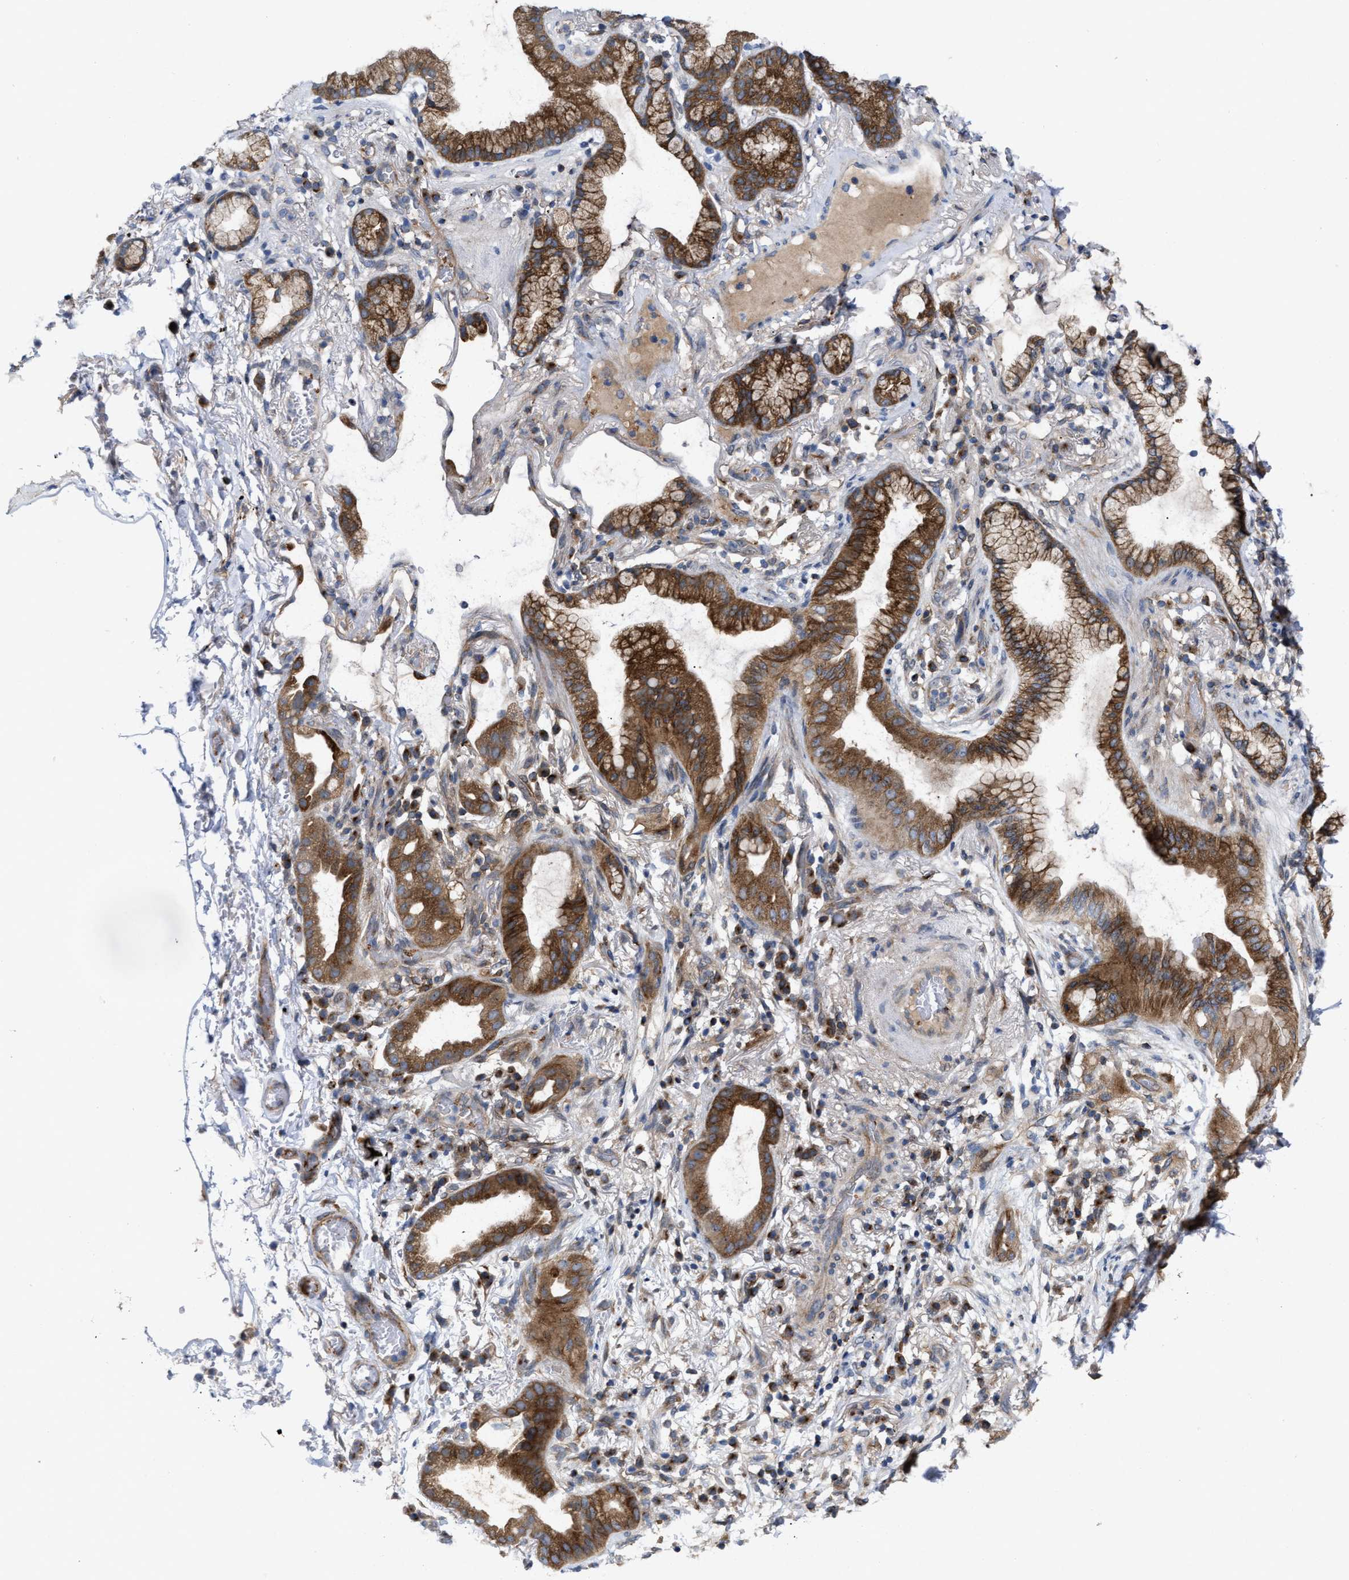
{"staining": {"intensity": "moderate", "quantity": ">75%", "location": "cytoplasmic/membranous"}, "tissue": "lung cancer", "cell_type": "Tumor cells", "image_type": "cancer", "snomed": [{"axis": "morphology", "description": "Normal tissue, NOS"}, {"axis": "morphology", "description": "Adenocarcinoma, NOS"}, {"axis": "topography", "description": "Bronchus"}, {"axis": "topography", "description": "Lung"}], "caption": "This is an image of IHC staining of lung adenocarcinoma, which shows moderate expression in the cytoplasmic/membranous of tumor cells.", "gene": "BBLN", "patient": {"sex": "female", "age": 70}}